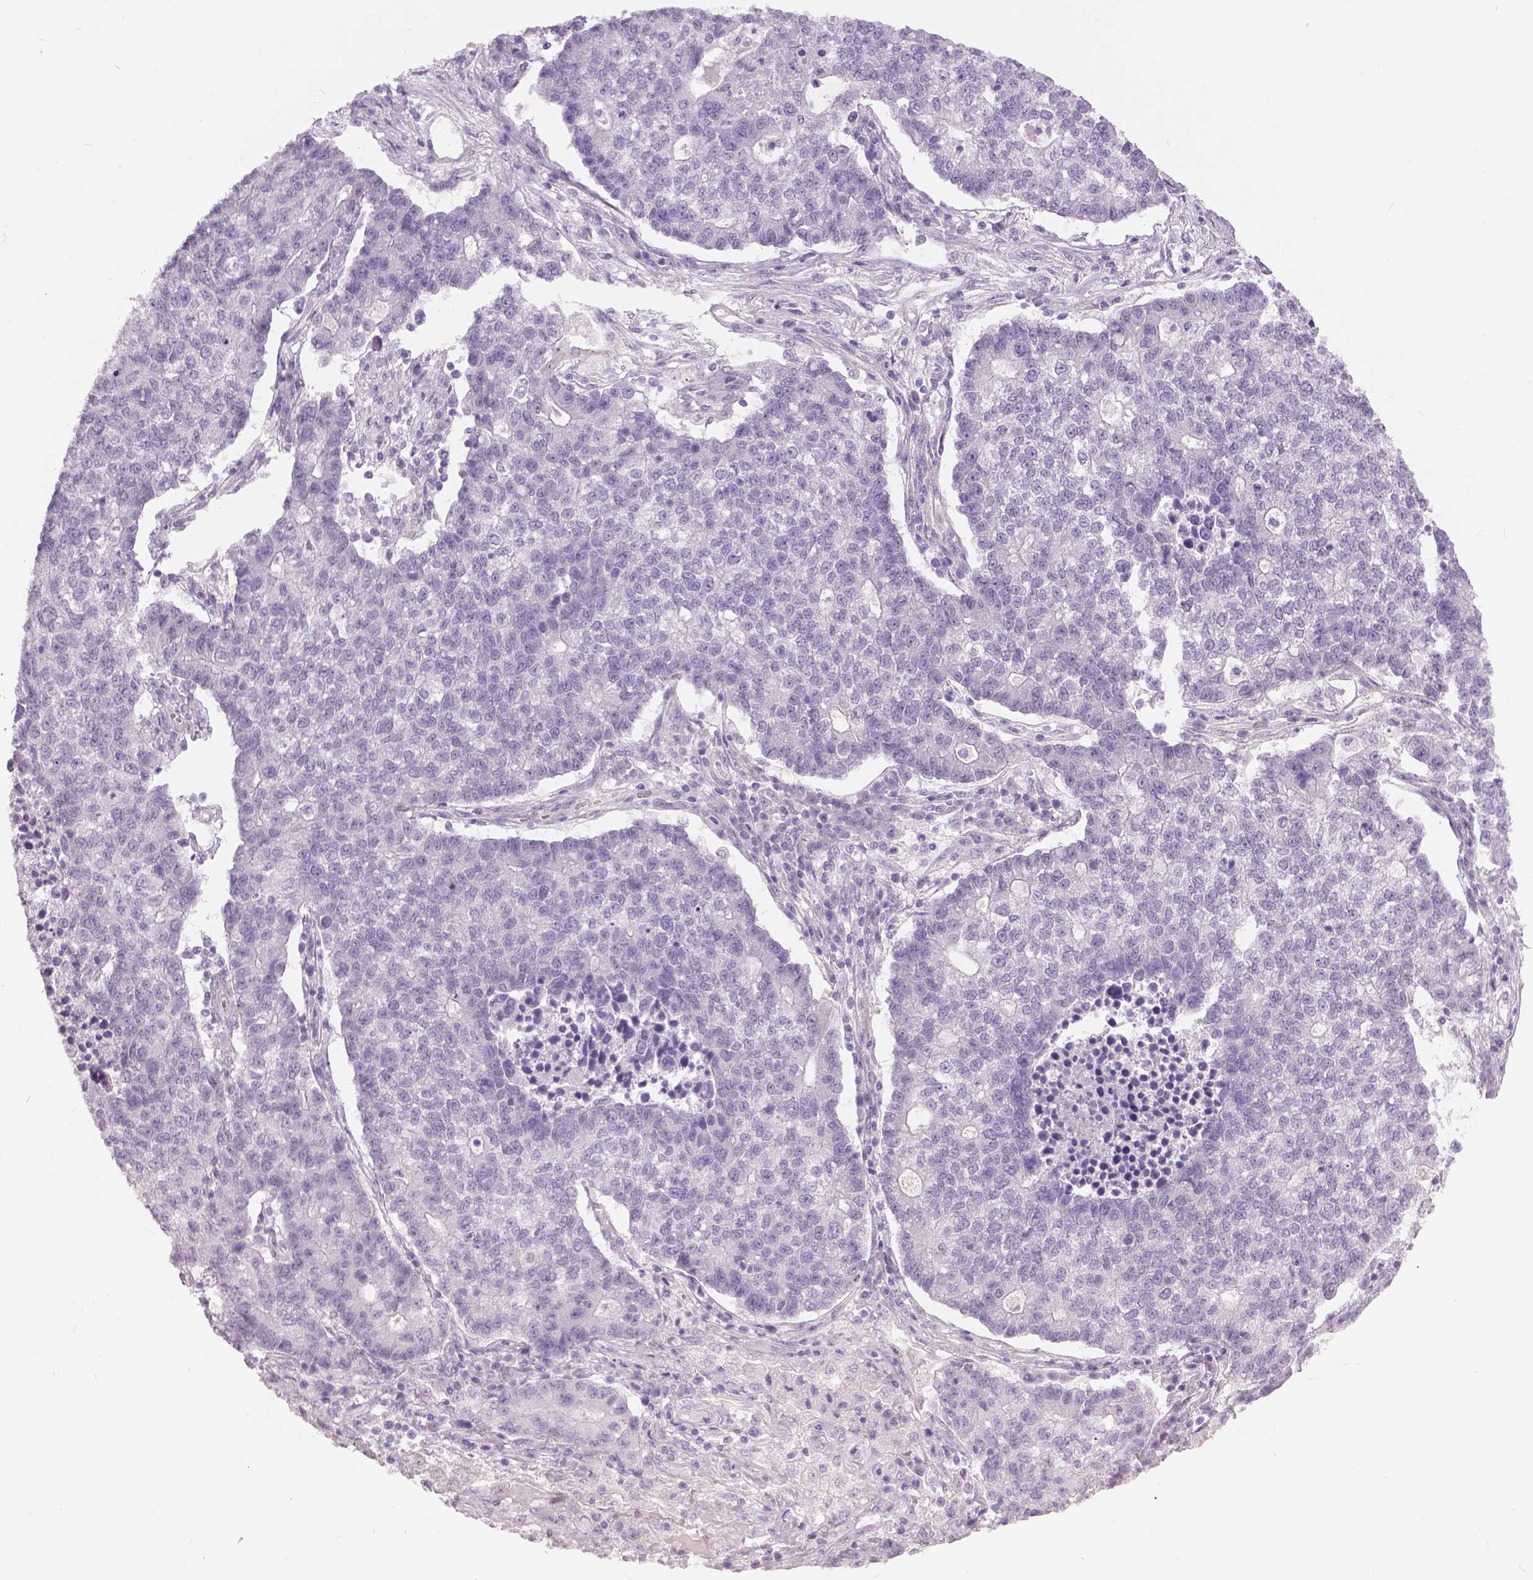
{"staining": {"intensity": "negative", "quantity": "none", "location": "none"}, "tissue": "lung cancer", "cell_type": "Tumor cells", "image_type": "cancer", "snomed": [{"axis": "morphology", "description": "Adenocarcinoma, NOS"}, {"axis": "topography", "description": "Lung"}], "caption": "Immunohistochemistry micrograph of lung adenocarcinoma stained for a protein (brown), which demonstrates no expression in tumor cells.", "gene": "GRIN2A", "patient": {"sex": "male", "age": 57}}